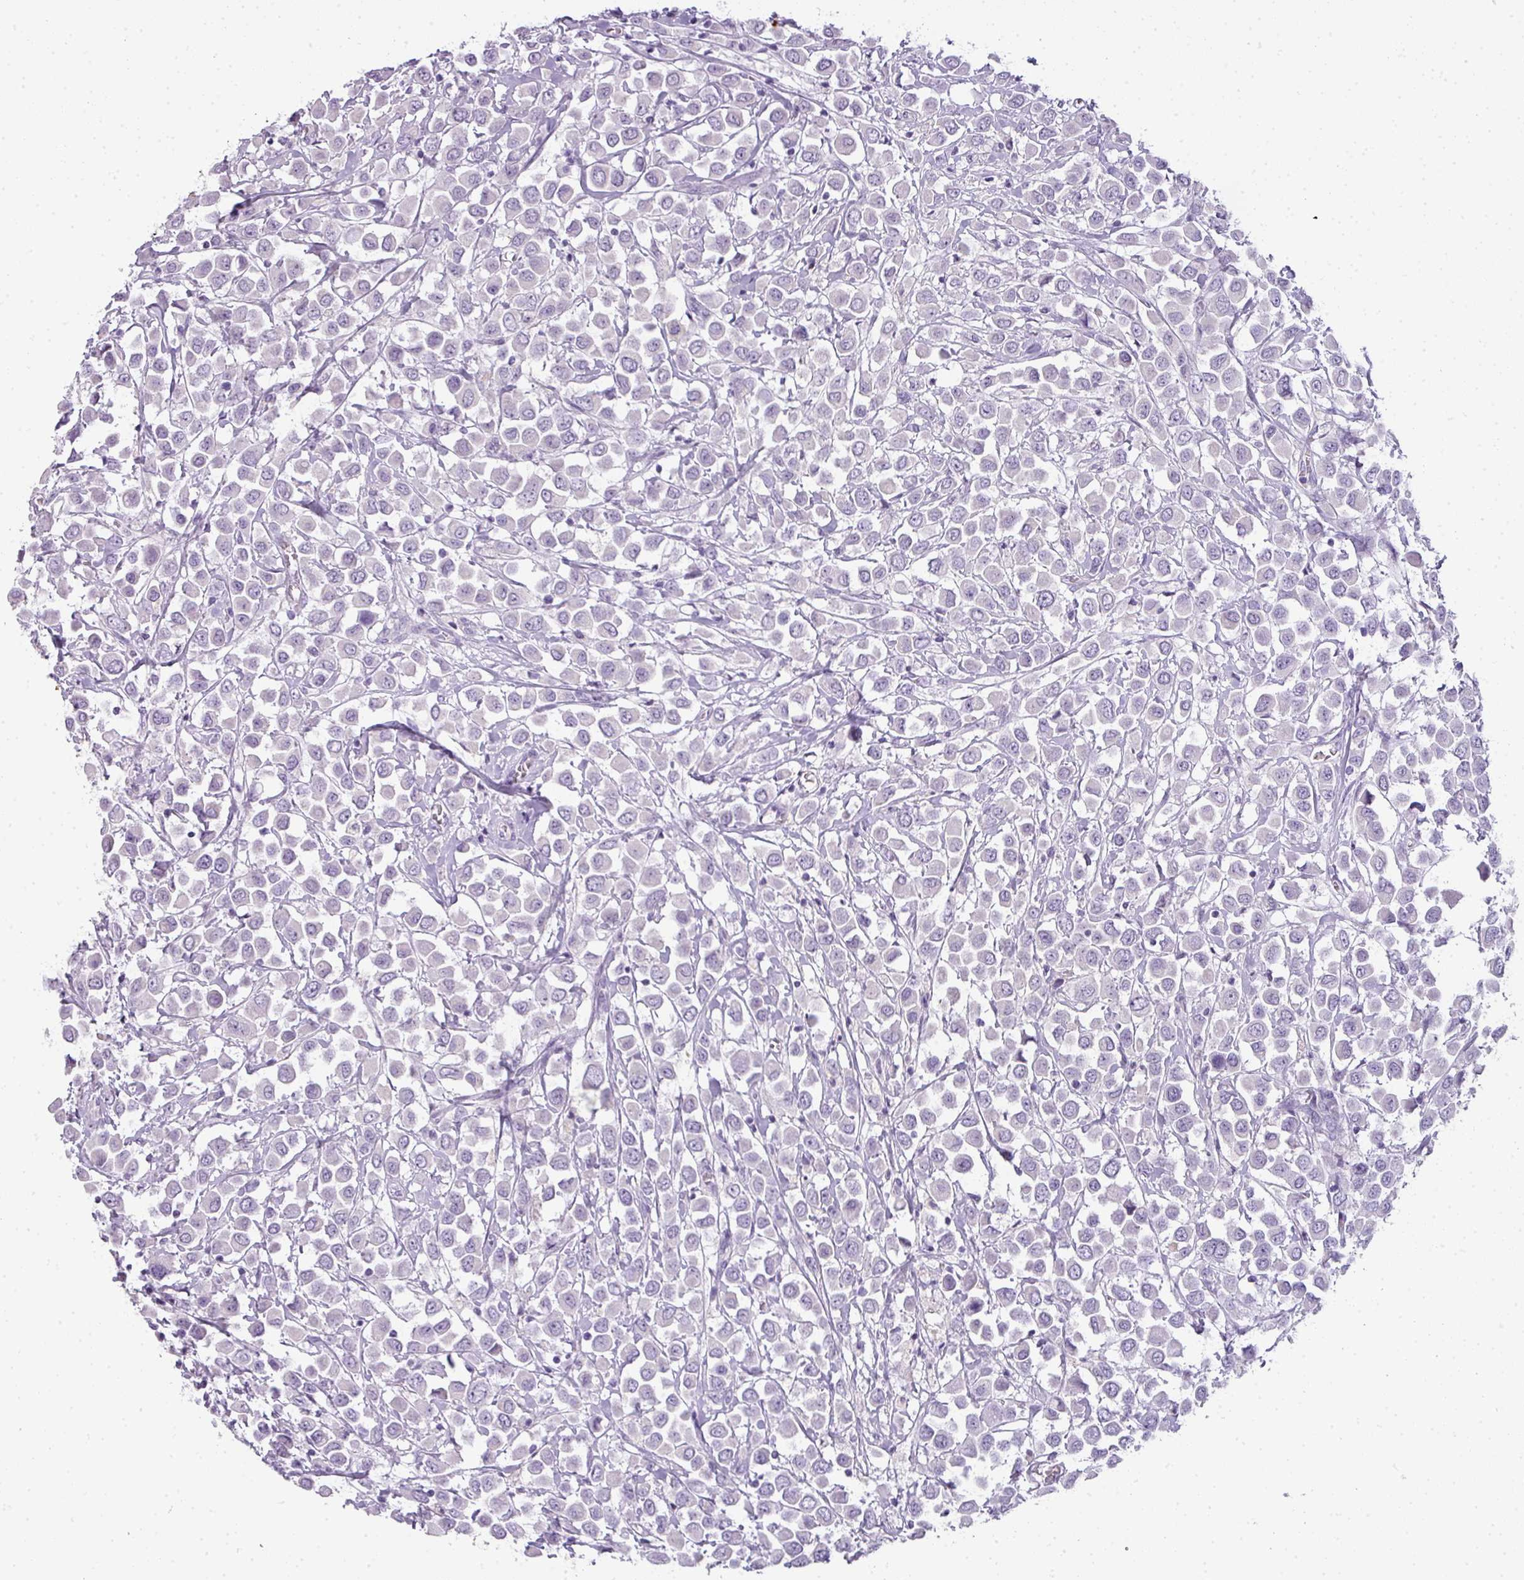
{"staining": {"intensity": "negative", "quantity": "none", "location": "none"}, "tissue": "breast cancer", "cell_type": "Tumor cells", "image_type": "cancer", "snomed": [{"axis": "morphology", "description": "Duct carcinoma"}, {"axis": "topography", "description": "Breast"}], "caption": "Immunohistochemistry (IHC) of breast cancer (intraductal carcinoma) exhibits no expression in tumor cells.", "gene": "RBMY1F", "patient": {"sex": "female", "age": 61}}